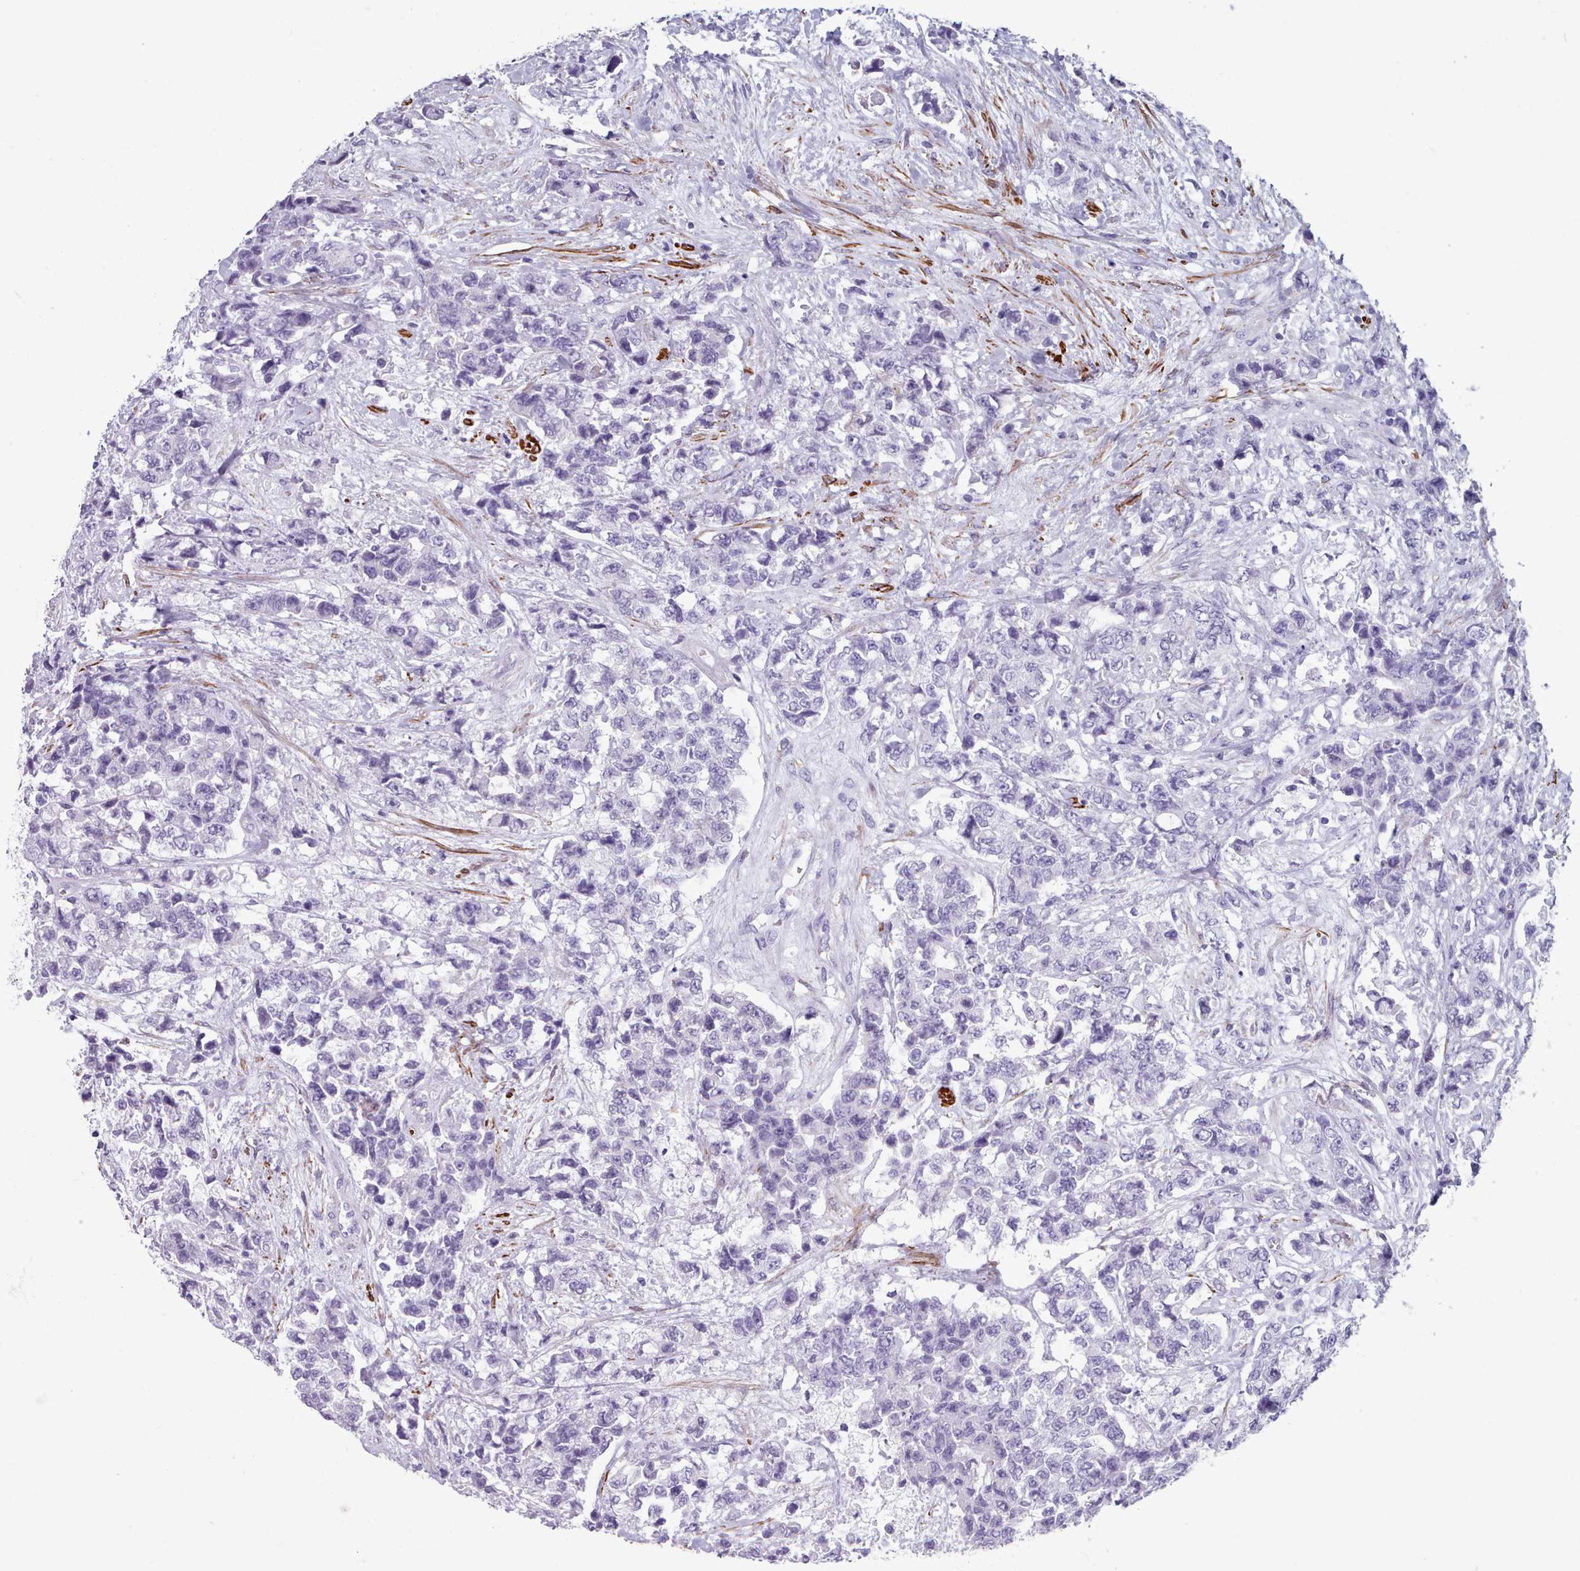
{"staining": {"intensity": "negative", "quantity": "none", "location": "none"}, "tissue": "urothelial cancer", "cell_type": "Tumor cells", "image_type": "cancer", "snomed": [{"axis": "morphology", "description": "Urothelial carcinoma, High grade"}, {"axis": "topography", "description": "Urinary bladder"}], "caption": "Immunohistochemistry (IHC) image of neoplastic tissue: high-grade urothelial carcinoma stained with DAB displays no significant protein staining in tumor cells.", "gene": "FPGS", "patient": {"sex": "female", "age": 78}}